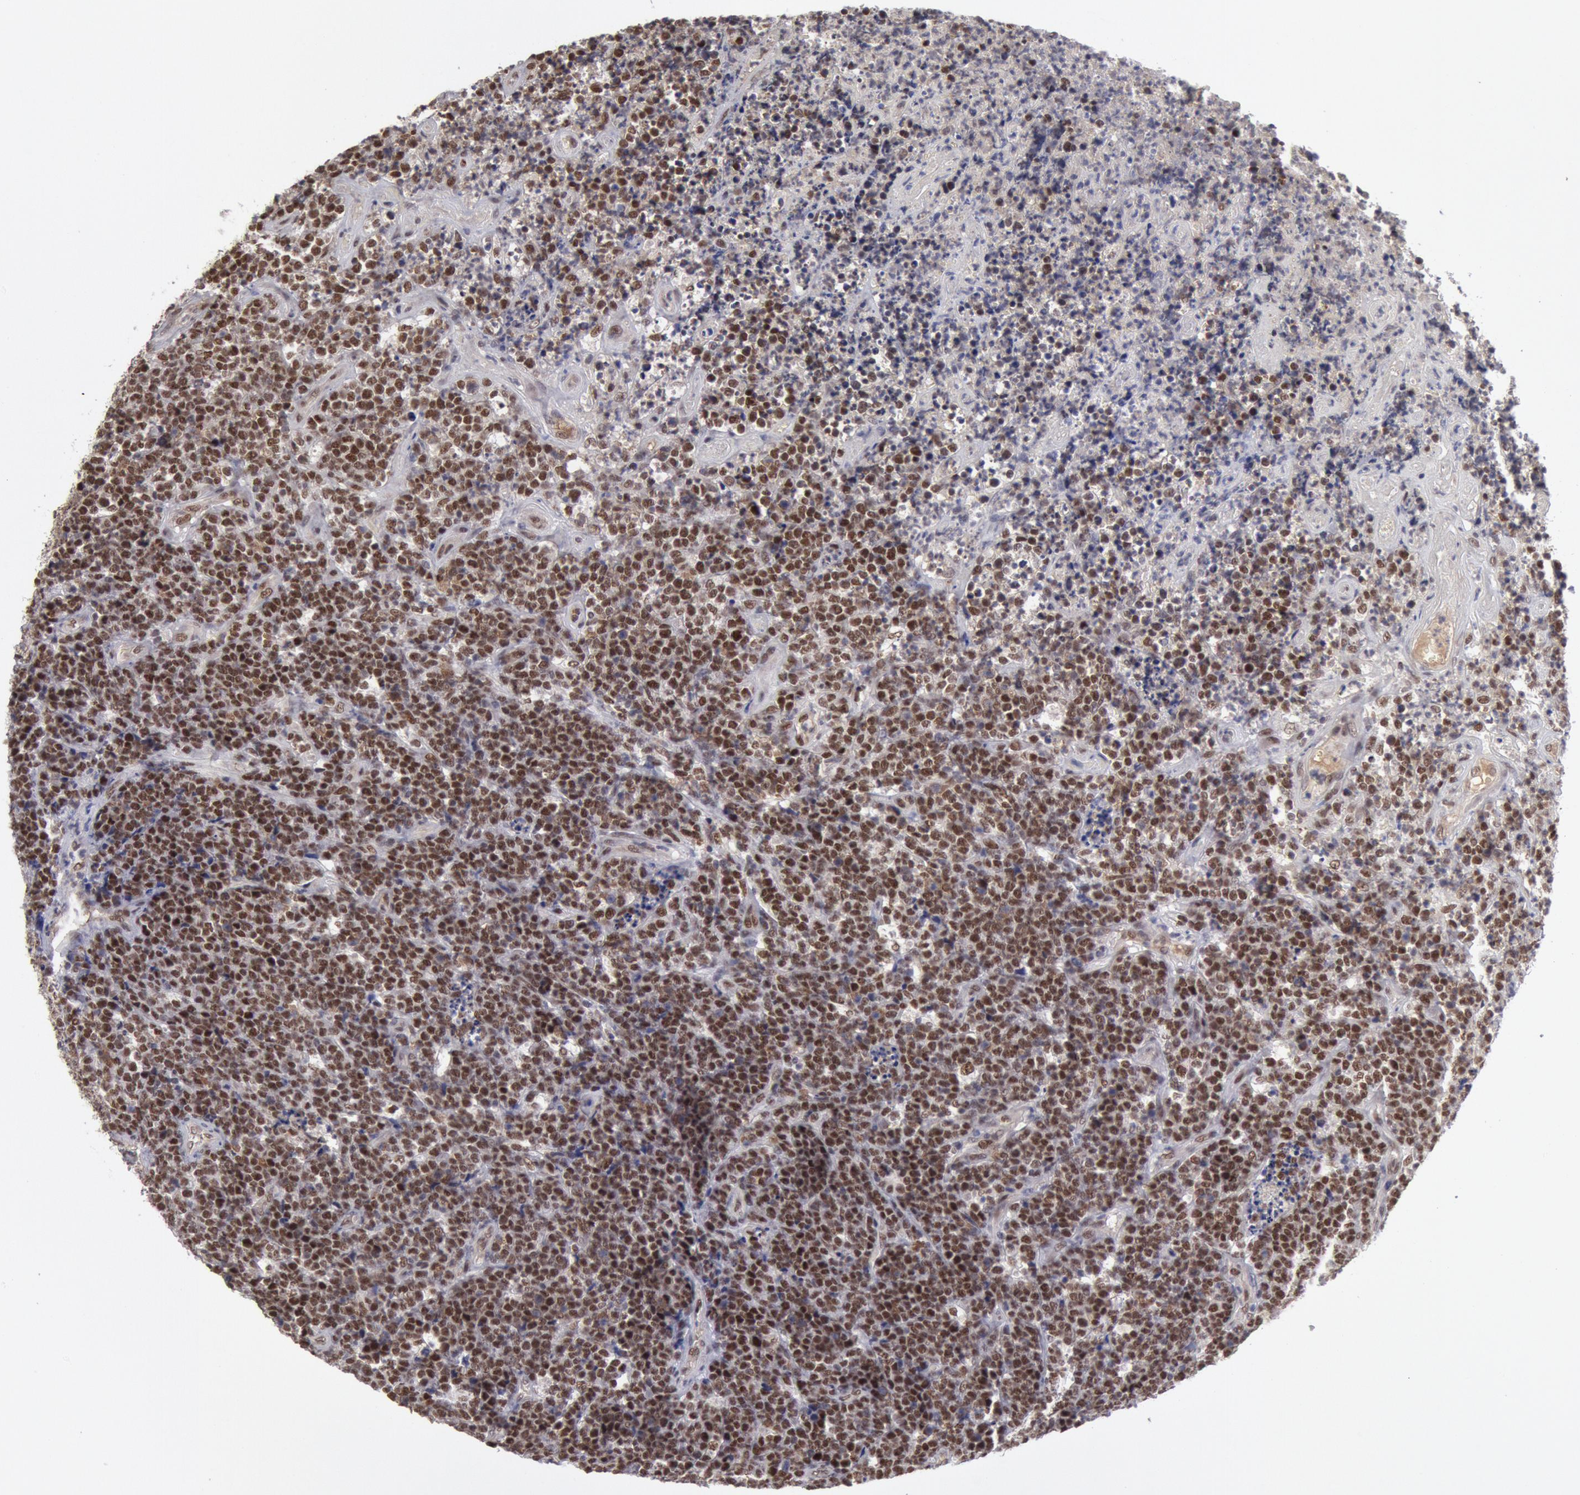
{"staining": {"intensity": "strong", "quantity": ">75%", "location": "nuclear"}, "tissue": "lymphoma", "cell_type": "Tumor cells", "image_type": "cancer", "snomed": [{"axis": "morphology", "description": "Malignant lymphoma, non-Hodgkin's type, High grade"}, {"axis": "topography", "description": "Small intestine"}, {"axis": "topography", "description": "Colon"}], "caption": "Immunohistochemical staining of malignant lymphoma, non-Hodgkin's type (high-grade) exhibits strong nuclear protein expression in approximately >75% of tumor cells.", "gene": "PPP4R3B", "patient": {"sex": "male", "age": 8}}